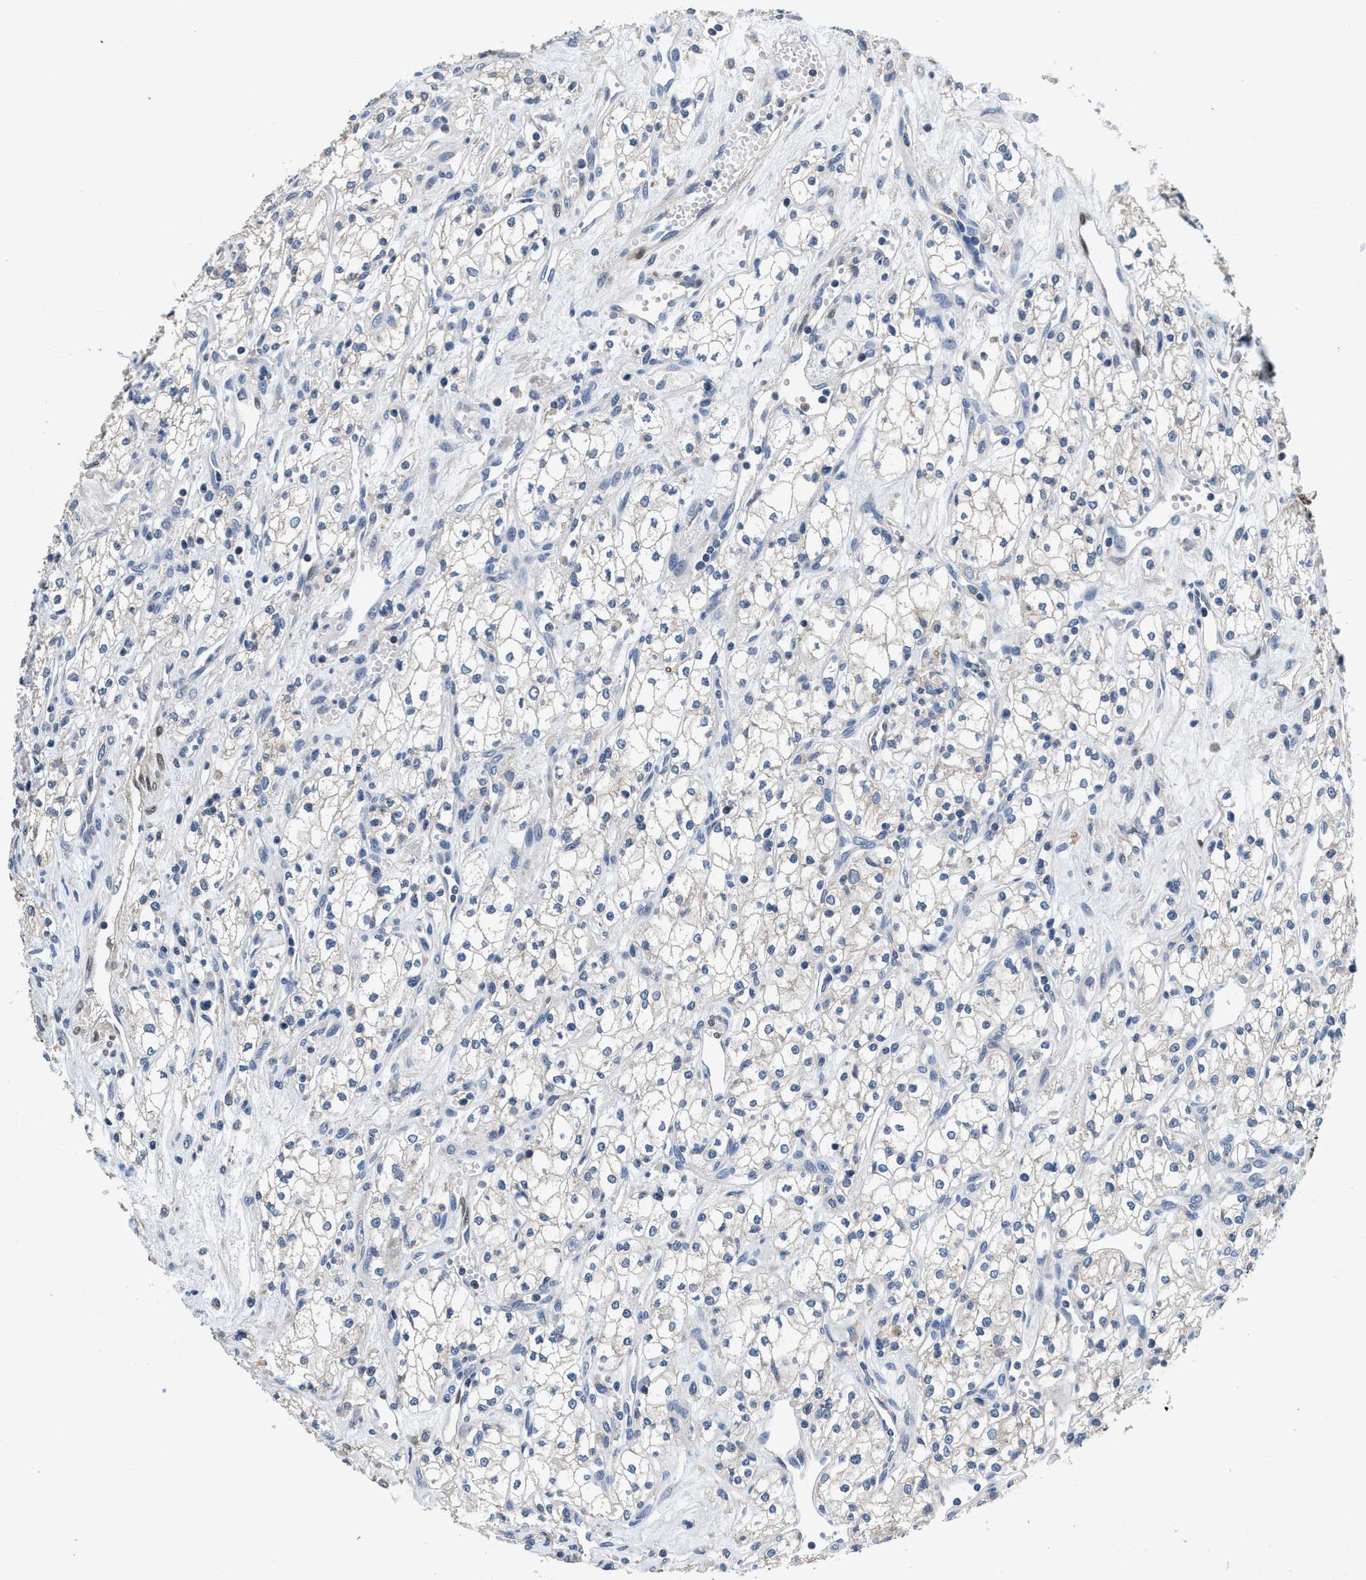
{"staining": {"intensity": "negative", "quantity": "none", "location": "none"}, "tissue": "renal cancer", "cell_type": "Tumor cells", "image_type": "cancer", "snomed": [{"axis": "morphology", "description": "Adenocarcinoma, NOS"}, {"axis": "topography", "description": "Kidney"}], "caption": "Immunohistochemical staining of human renal cancer (adenocarcinoma) demonstrates no significant expression in tumor cells.", "gene": "ANKIB1", "patient": {"sex": "male", "age": 59}}